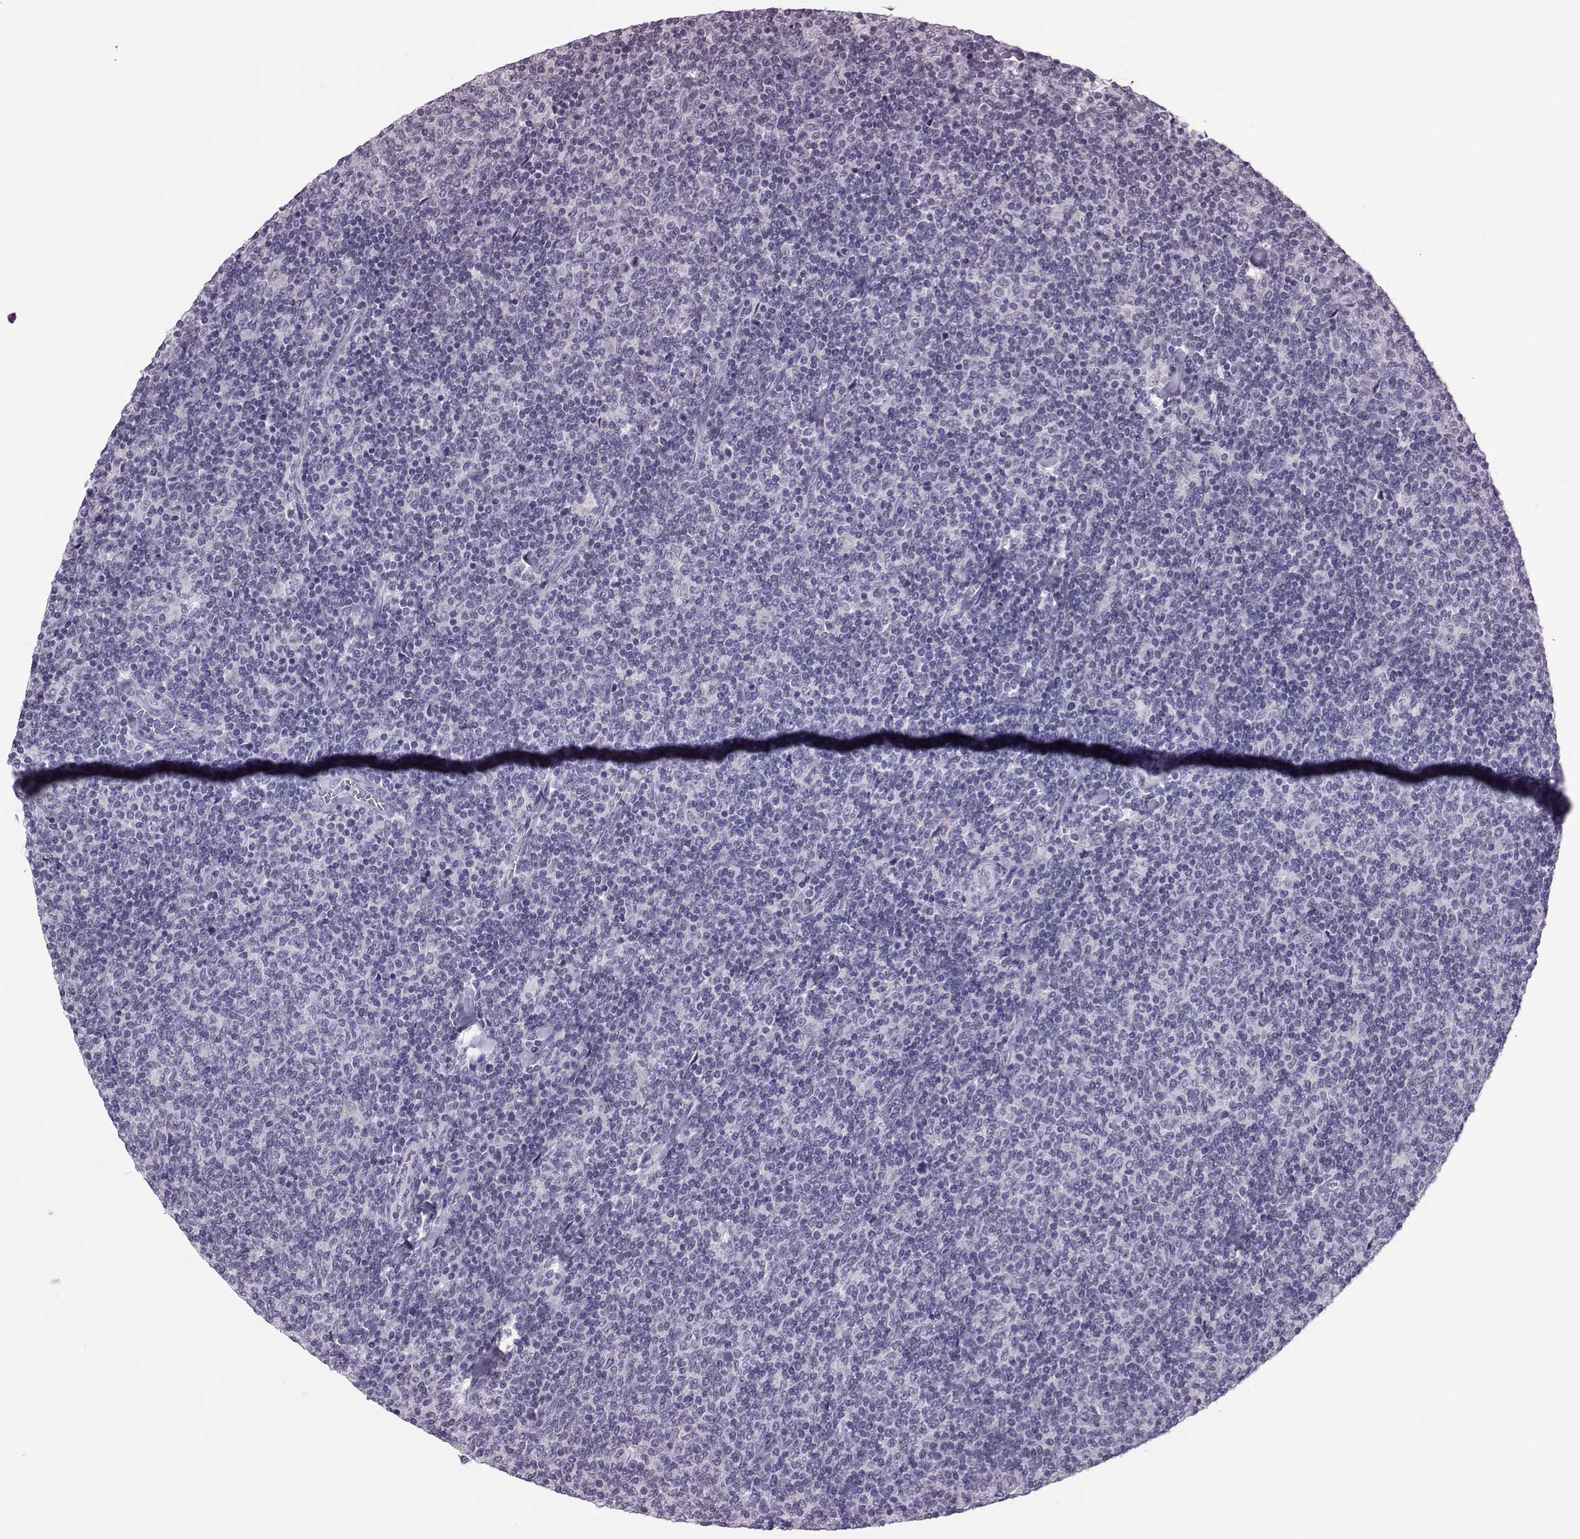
{"staining": {"intensity": "negative", "quantity": "none", "location": "none"}, "tissue": "lymphoma", "cell_type": "Tumor cells", "image_type": "cancer", "snomed": [{"axis": "morphology", "description": "Malignant lymphoma, non-Hodgkin's type, Low grade"}, {"axis": "topography", "description": "Lymph node"}], "caption": "Tumor cells are negative for protein expression in human lymphoma. The staining is performed using DAB brown chromogen with nuclei counter-stained in using hematoxylin.", "gene": "DNAAF1", "patient": {"sex": "male", "age": 52}}